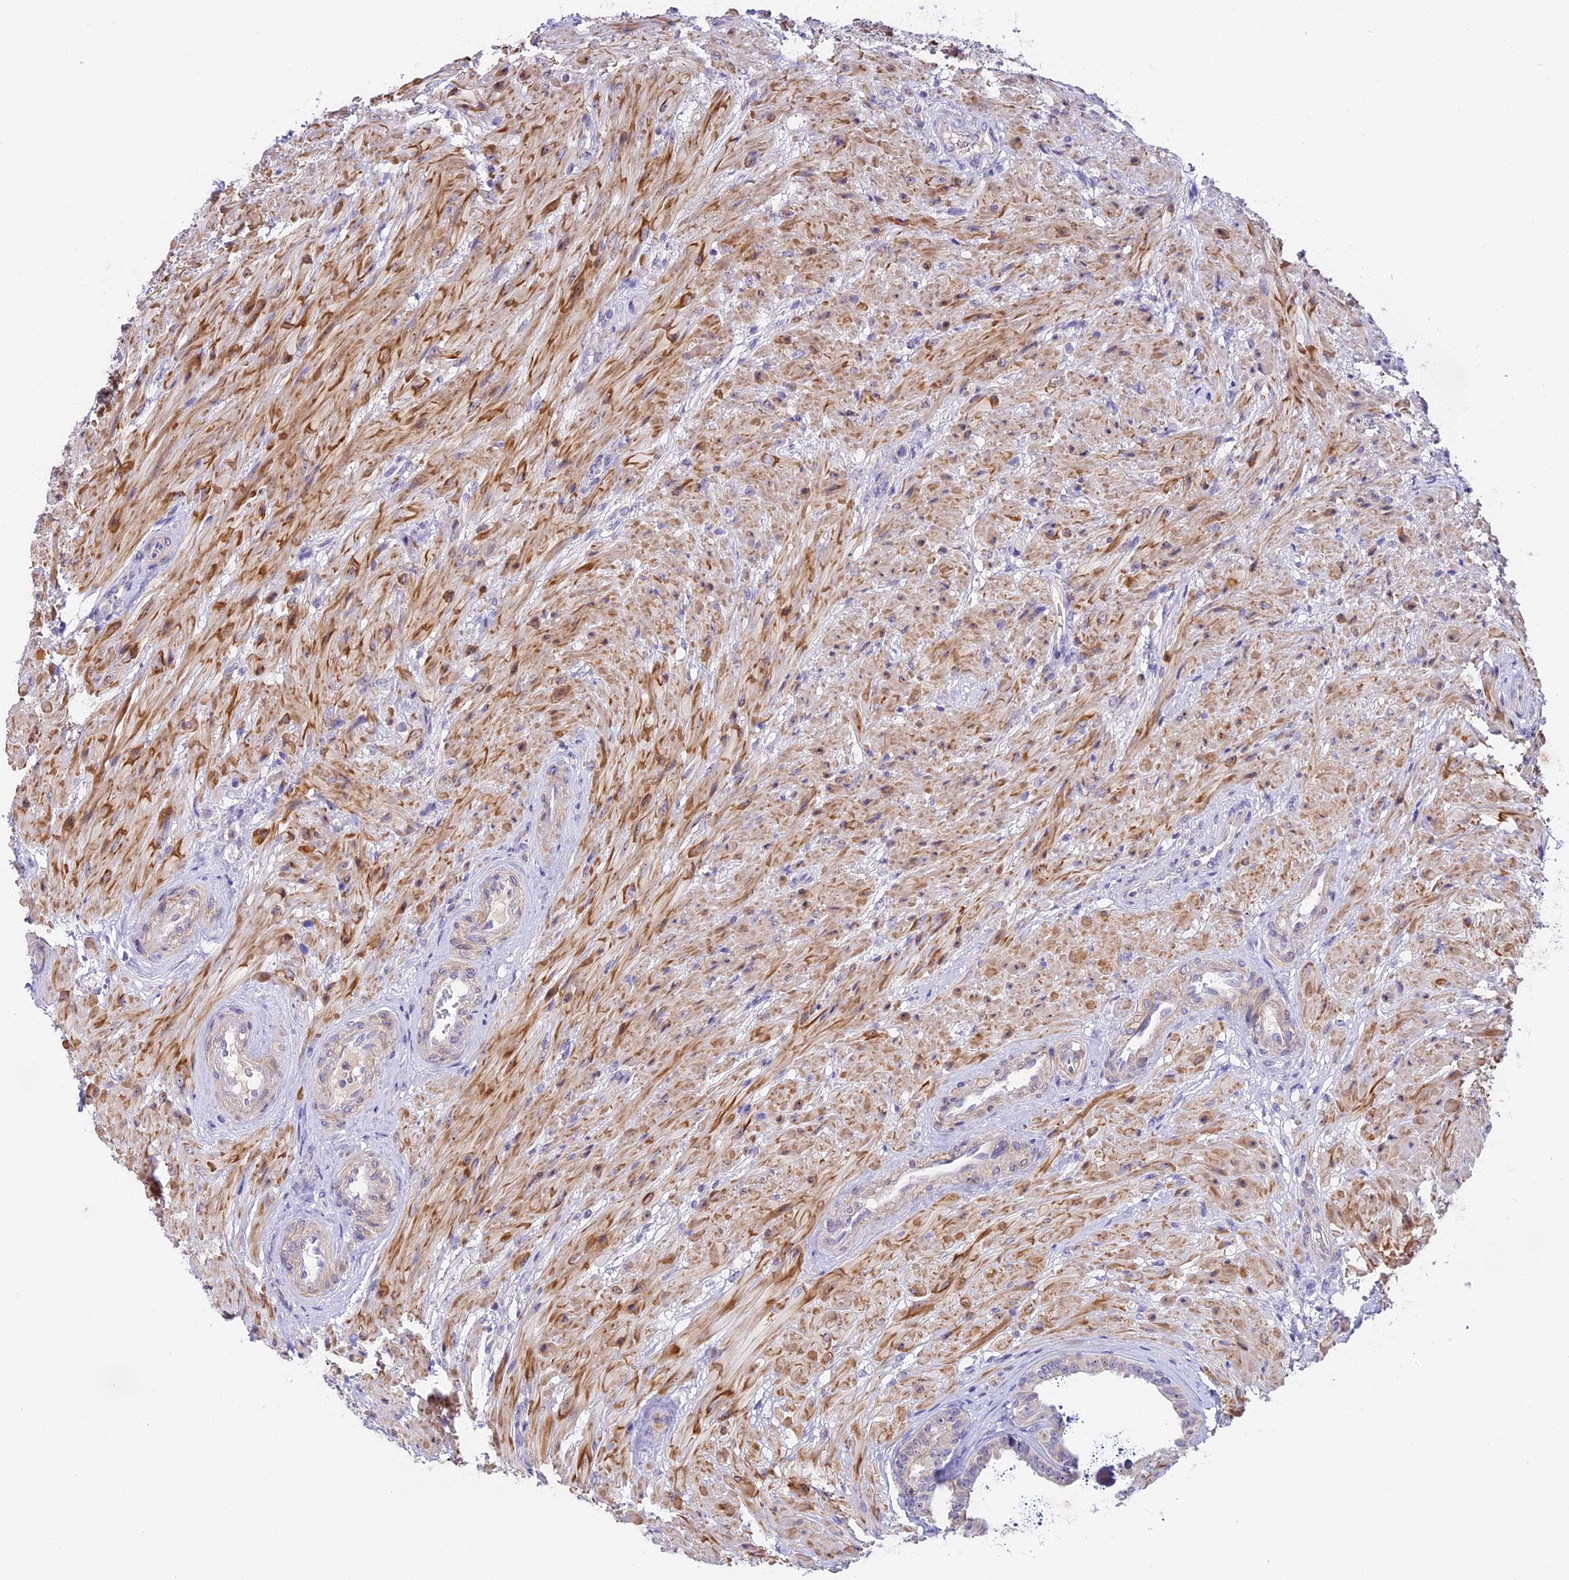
{"staining": {"intensity": "negative", "quantity": "none", "location": "none"}, "tissue": "seminal vesicle", "cell_type": "Glandular cells", "image_type": "normal", "snomed": [{"axis": "morphology", "description": "Normal tissue, NOS"}, {"axis": "topography", "description": "Seminal veicle"}, {"axis": "topography", "description": "Peripheral nerve tissue"}], "caption": "IHC photomicrograph of benign human seminal vesicle stained for a protein (brown), which shows no staining in glandular cells.", "gene": "RAD51", "patient": {"sex": "male", "age": 63}}